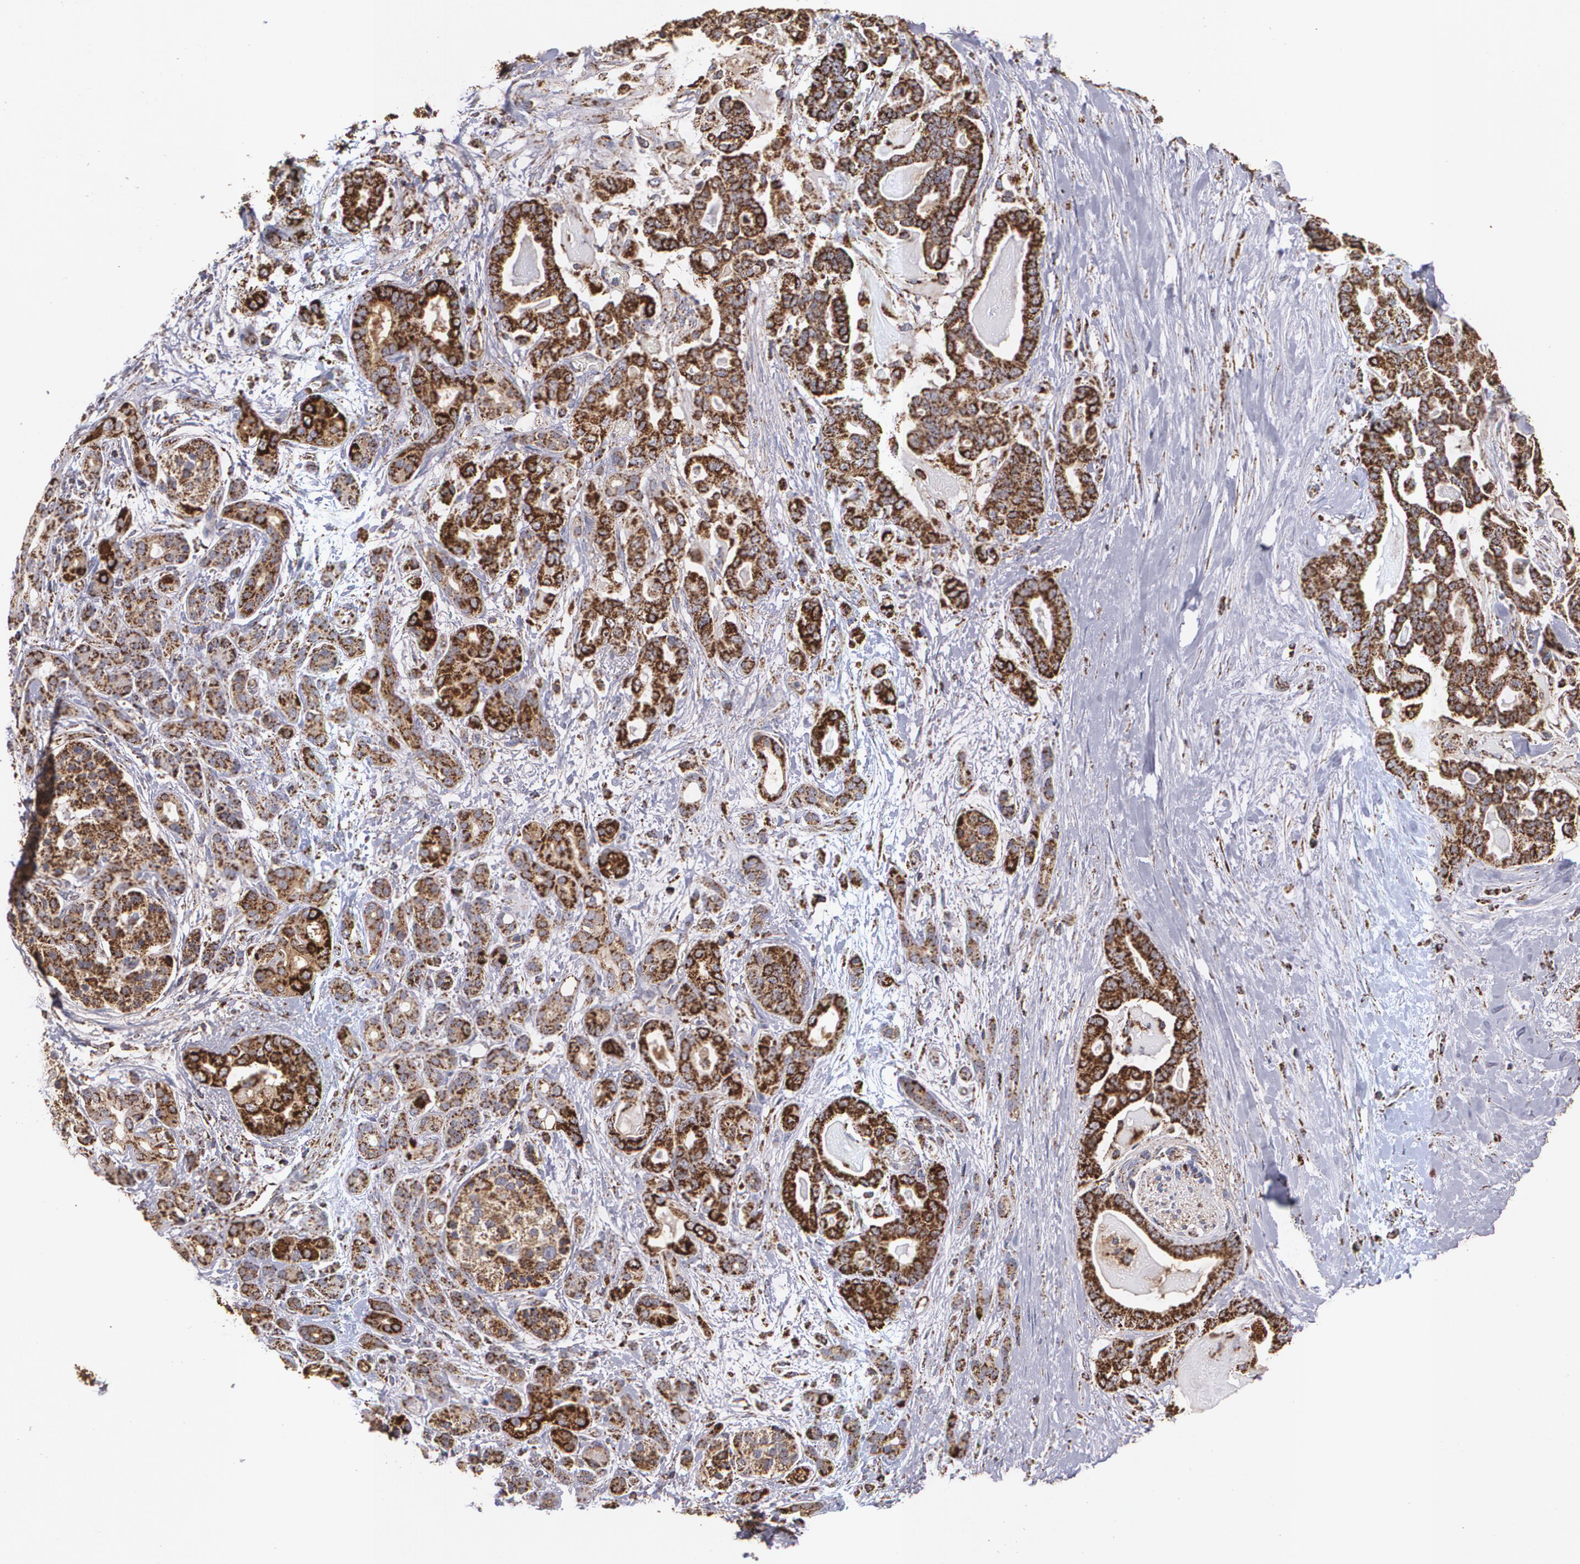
{"staining": {"intensity": "strong", "quantity": ">75%", "location": "cytoplasmic/membranous"}, "tissue": "pancreatic cancer", "cell_type": "Tumor cells", "image_type": "cancer", "snomed": [{"axis": "morphology", "description": "Adenocarcinoma, NOS"}, {"axis": "topography", "description": "Pancreas"}], "caption": "Human adenocarcinoma (pancreatic) stained with a brown dye exhibits strong cytoplasmic/membranous positive positivity in approximately >75% of tumor cells.", "gene": "HSPD1", "patient": {"sex": "male", "age": 63}}